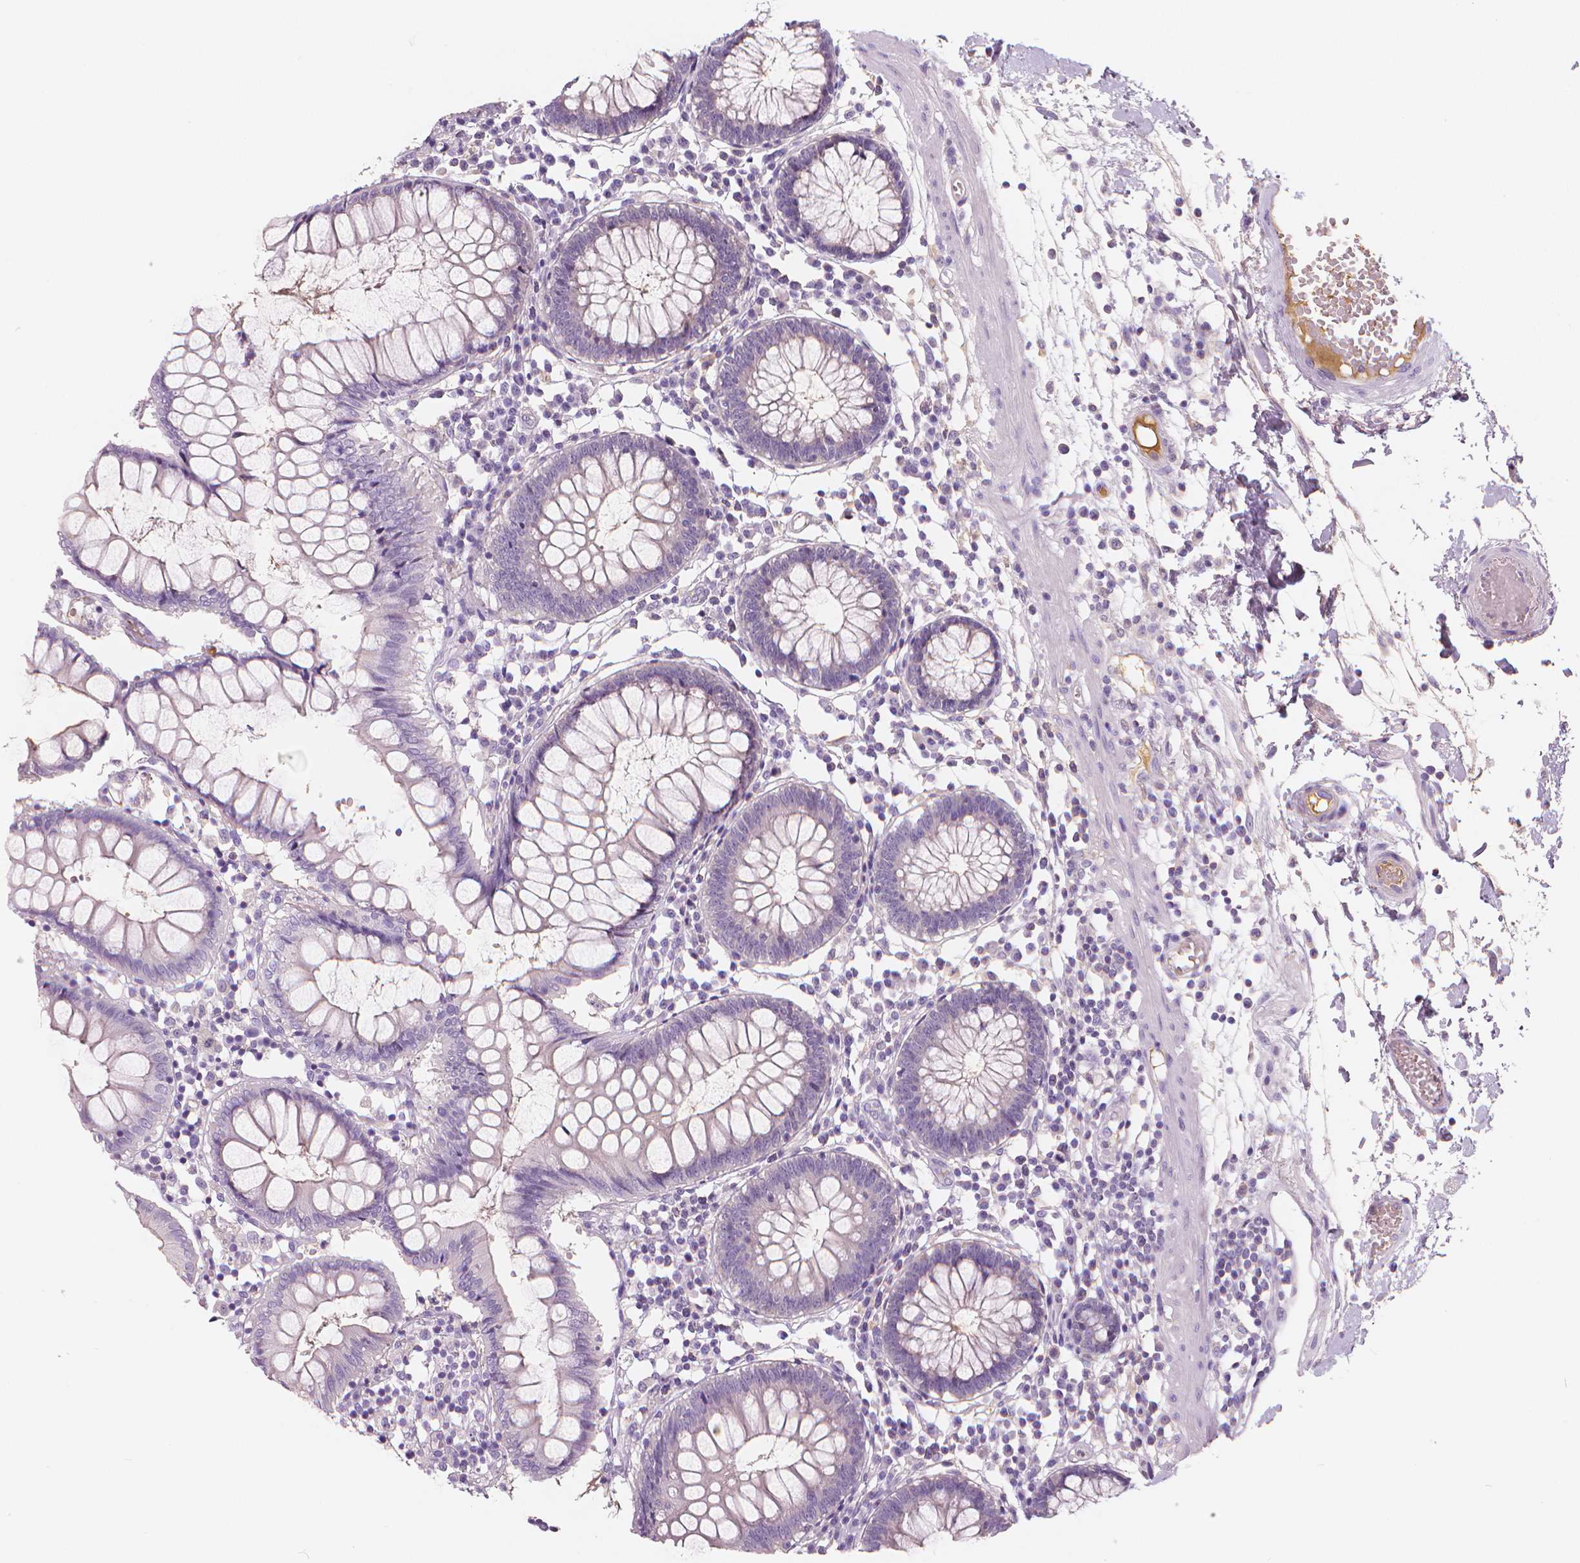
{"staining": {"intensity": "negative", "quantity": "none", "location": "none"}, "tissue": "colon", "cell_type": "Endothelial cells", "image_type": "normal", "snomed": [{"axis": "morphology", "description": "Normal tissue, NOS"}, {"axis": "morphology", "description": "Adenocarcinoma, NOS"}, {"axis": "topography", "description": "Colon"}], "caption": "Immunohistochemical staining of normal human colon exhibits no significant staining in endothelial cells. The staining was performed using DAB (3,3'-diaminobenzidine) to visualize the protein expression in brown, while the nuclei were stained in blue with hematoxylin (Magnification: 20x).", "gene": "APOA4", "patient": {"sex": "male", "age": 83}}